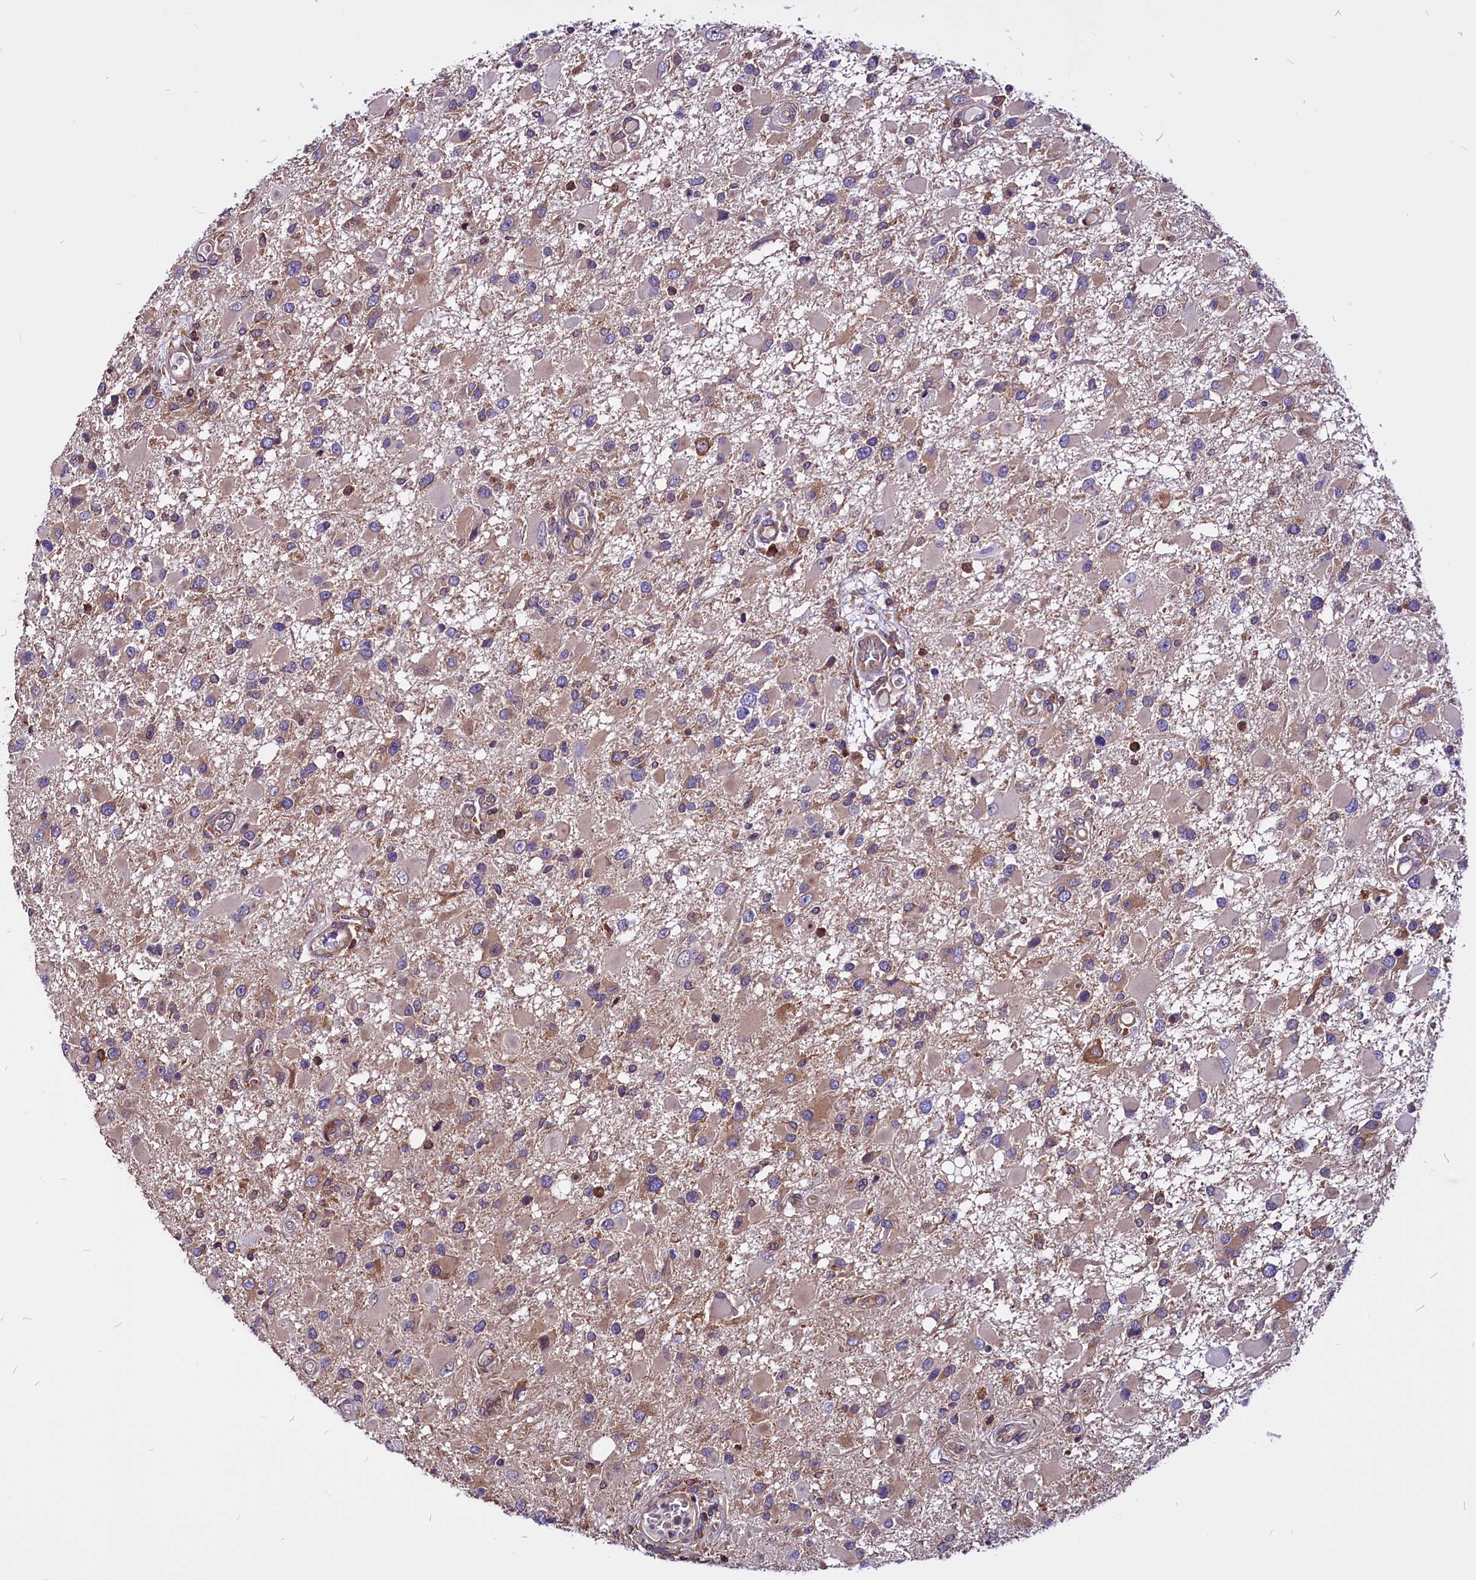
{"staining": {"intensity": "weak", "quantity": "25%-75%", "location": "cytoplasmic/membranous"}, "tissue": "glioma", "cell_type": "Tumor cells", "image_type": "cancer", "snomed": [{"axis": "morphology", "description": "Glioma, malignant, High grade"}, {"axis": "topography", "description": "Brain"}], "caption": "Brown immunohistochemical staining in malignant glioma (high-grade) exhibits weak cytoplasmic/membranous staining in about 25%-75% of tumor cells. (Brightfield microscopy of DAB IHC at high magnification).", "gene": "EIF3G", "patient": {"sex": "male", "age": 53}}